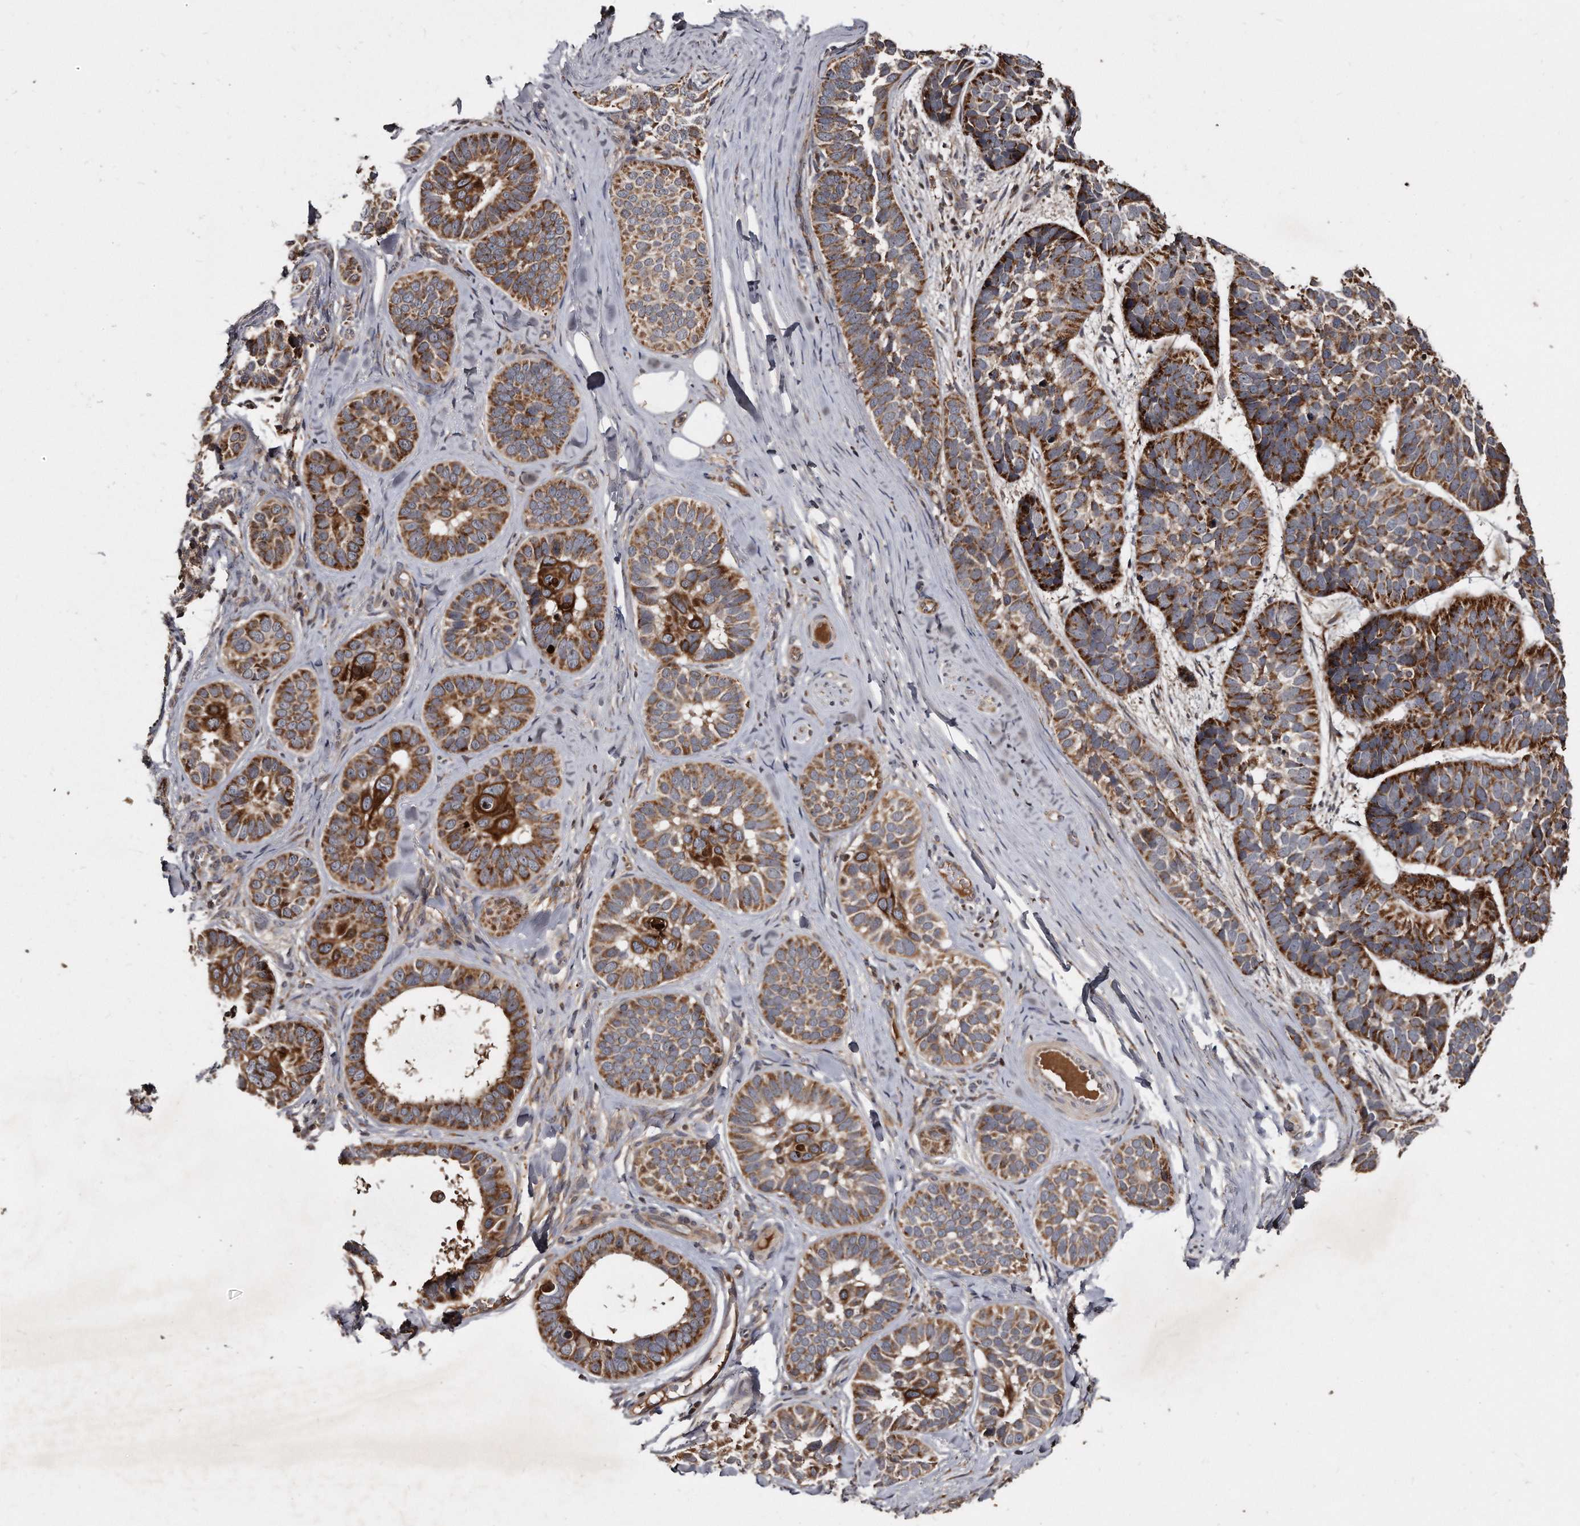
{"staining": {"intensity": "moderate", "quantity": ">75%", "location": "cytoplasmic/membranous"}, "tissue": "skin cancer", "cell_type": "Tumor cells", "image_type": "cancer", "snomed": [{"axis": "morphology", "description": "Basal cell carcinoma"}, {"axis": "topography", "description": "Skin"}], "caption": "There is medium levels of moderate cytoplasmic/membranous expression in tumor cells of skin cancer (basal cell carcinoma), as demonstrated by immunohistochemical staining (brown color).", "gene": "FAM136A", "patient": {"sex": "male", "age": 62}}